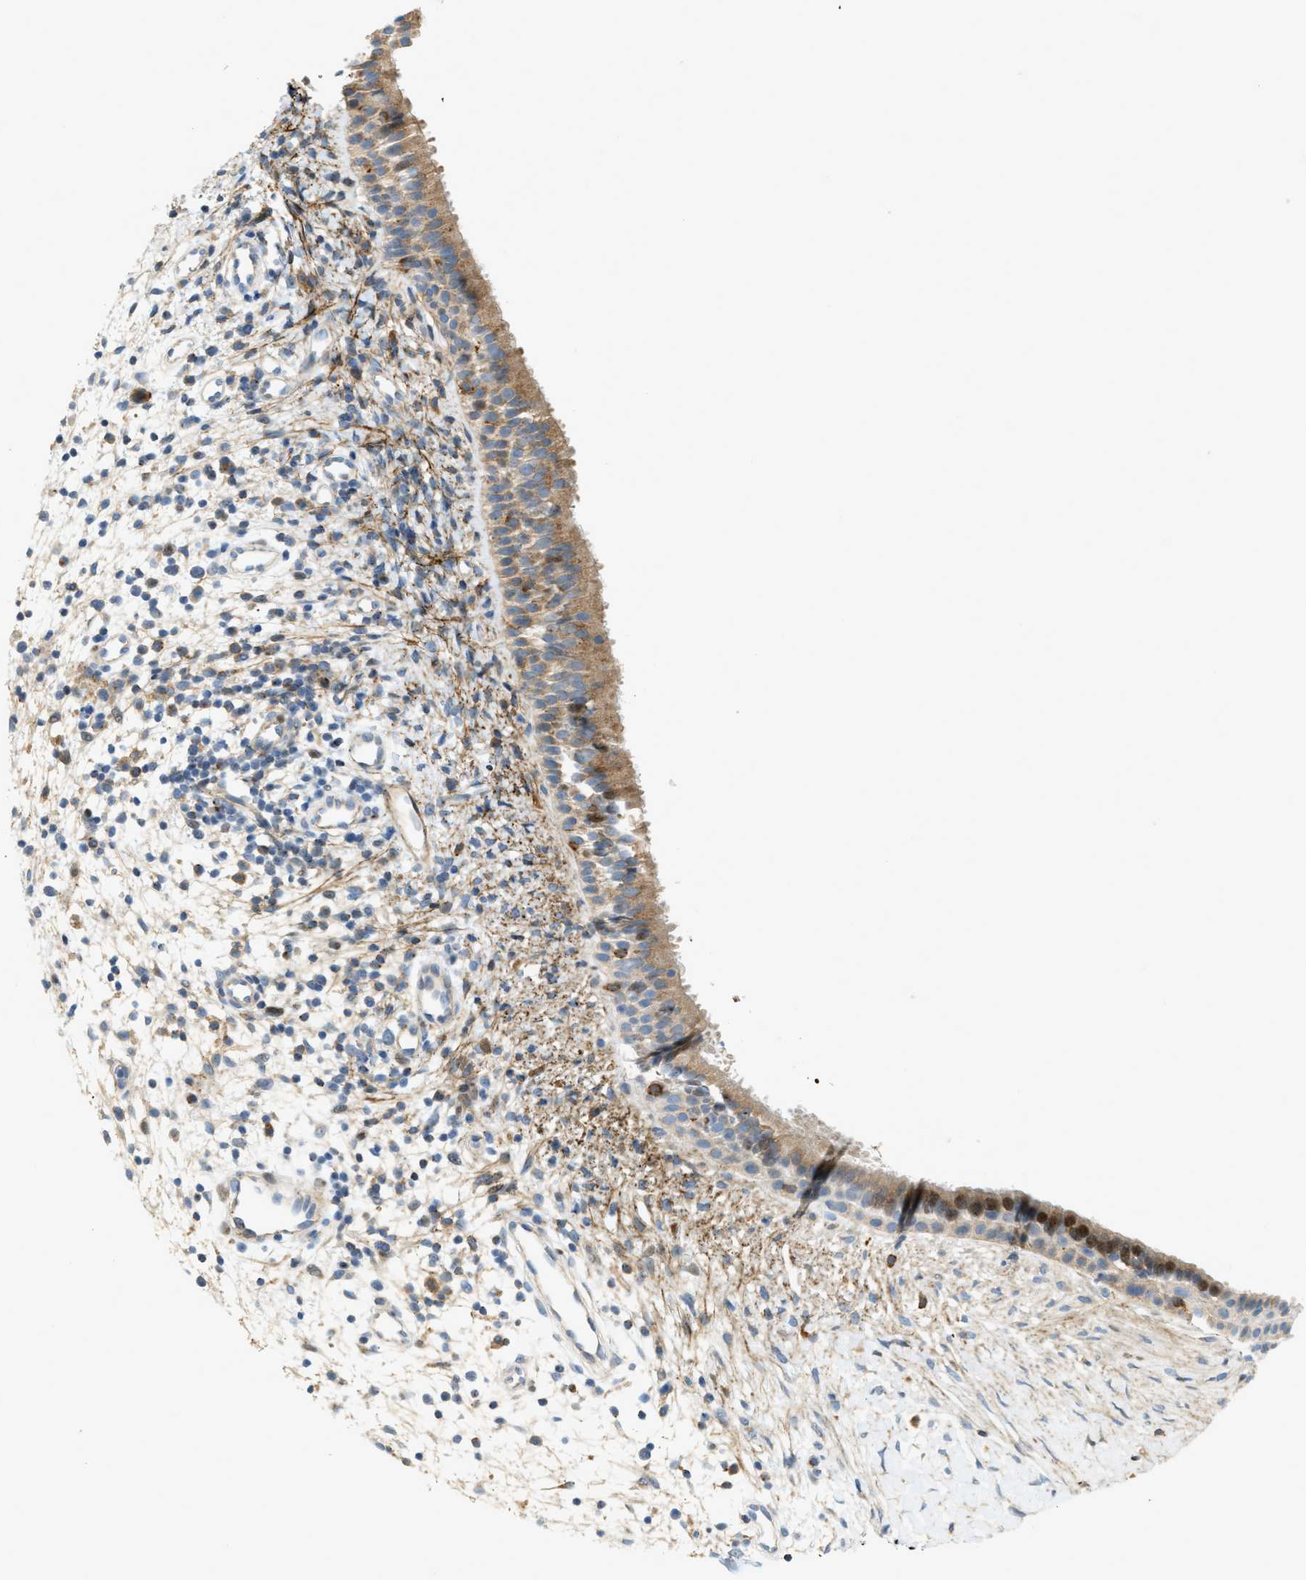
{"staining": {"intensity": "moderate", "quantity": ">75%", "location": "cytoplasmic/membranous,nuclear"}, "tissue": "nasopharynx", "cell_type": "Respiratory epithelial cells", "image_type": "normal", "snomed": [{"axis": "morphology", "description": "Normal tissue, NOS"}, {"axis": "topography", "description": "Nasopharynx"}], "caption": "A high-resolution histopathology image shows immunohistochemistry (IHC) staining of normal nasopharynx, which shows moderate cytoplasmic/membranous,nuclear expression in about >75% of respiratory epithelial cells.", "gene": "LMBRD1", "patient": {"sex": "male", "age": 22}}